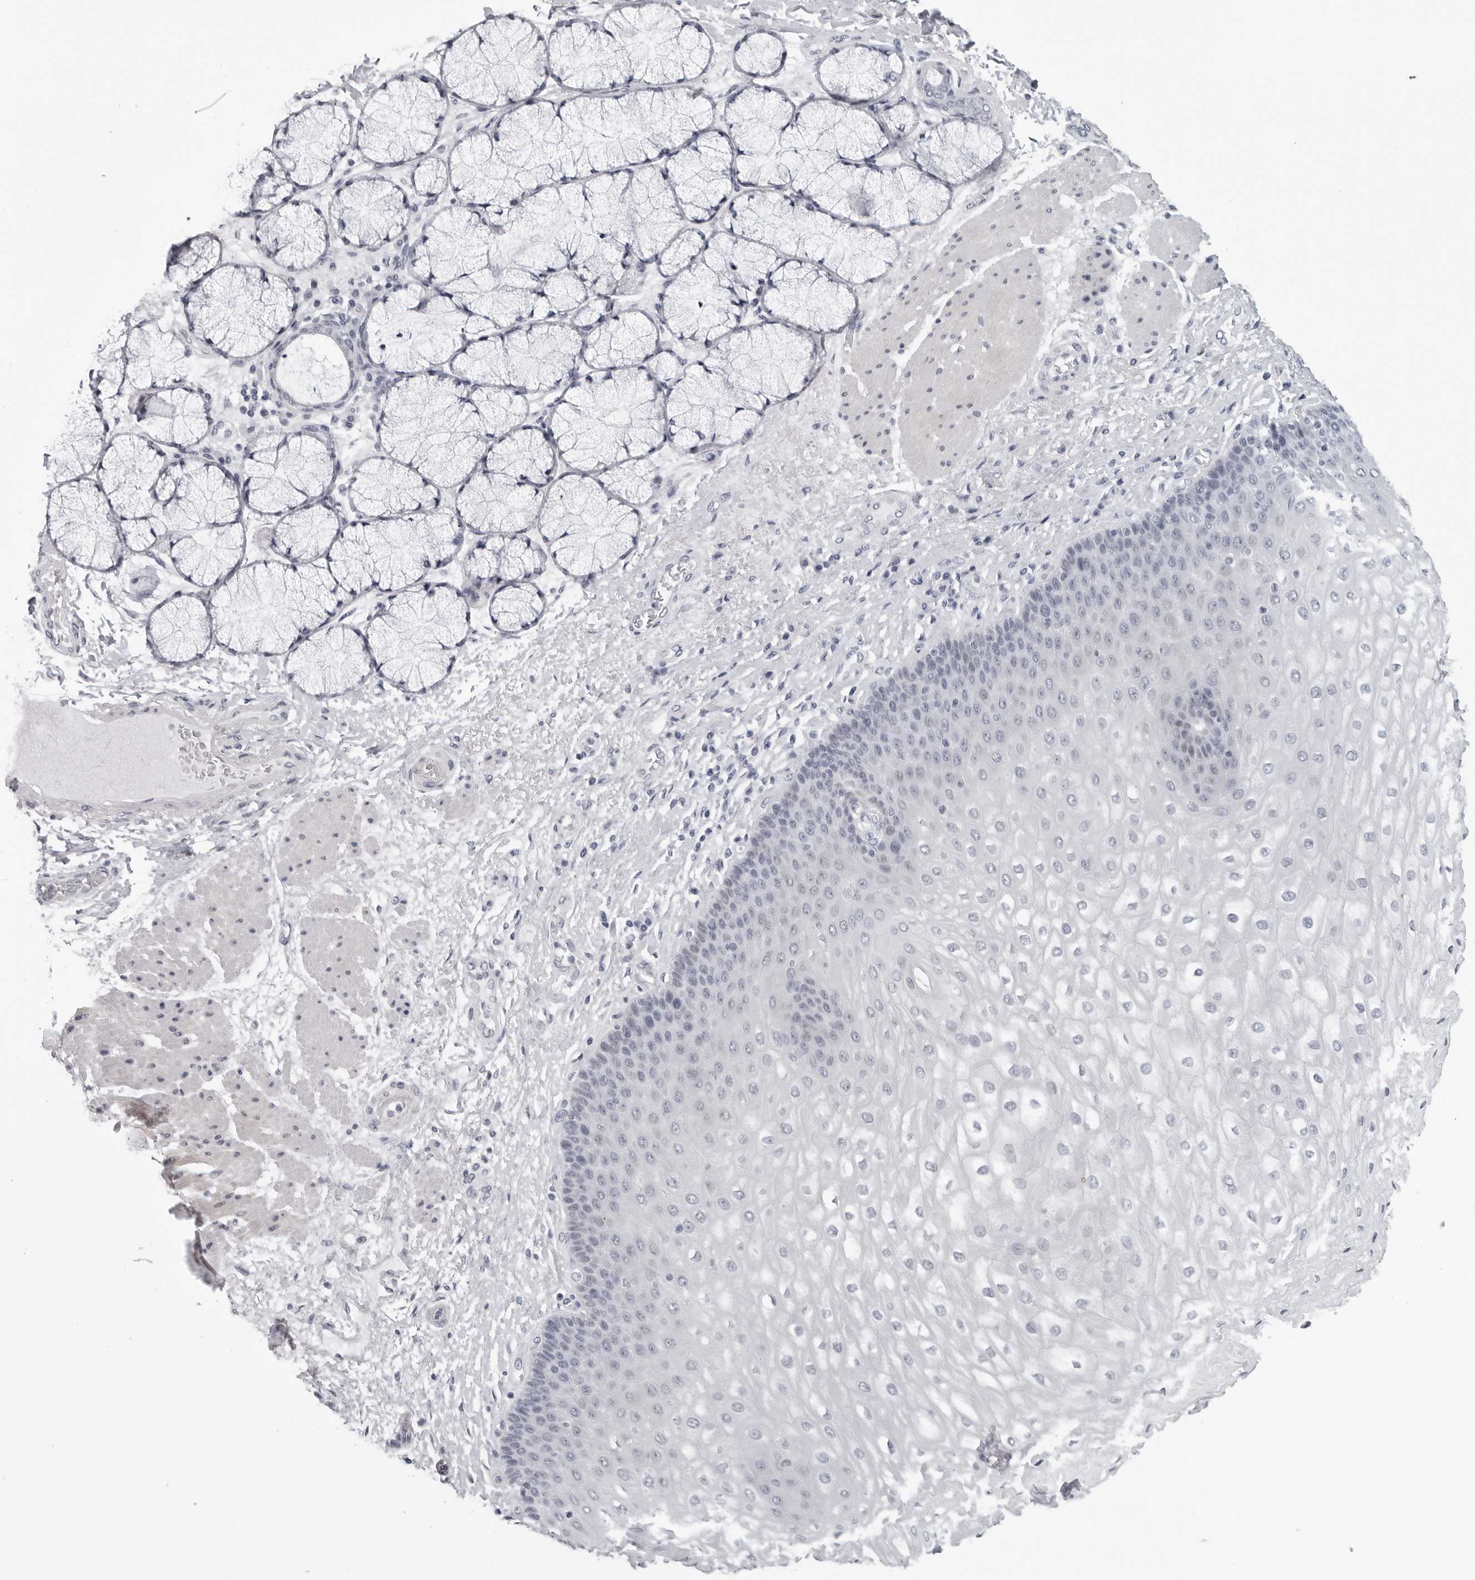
{"staining": {"intensity": "negative", "quantity": "none", "location": "none"}, "tissue": "esophagus", "cell_type": "Squamous epithelial cells", "image_type": "normal", "snomed": [{"axis": "morphology", "description": "Normal tissue, NOS"}, {"axis": "topography", "description": "Esophagus"}], "caption": "A histopathology image of human esophagus is negative for staining in squamous epithelial cells. The staining was performed using DAB (3,3'-diaminobenzidine) to visualize the protein expression in brown, while the nuclei were stained in blue with hematoxylin (Magnification: 20x).", "gene": "OPLAH", "patient": {"sex": "male", "age": 54}}